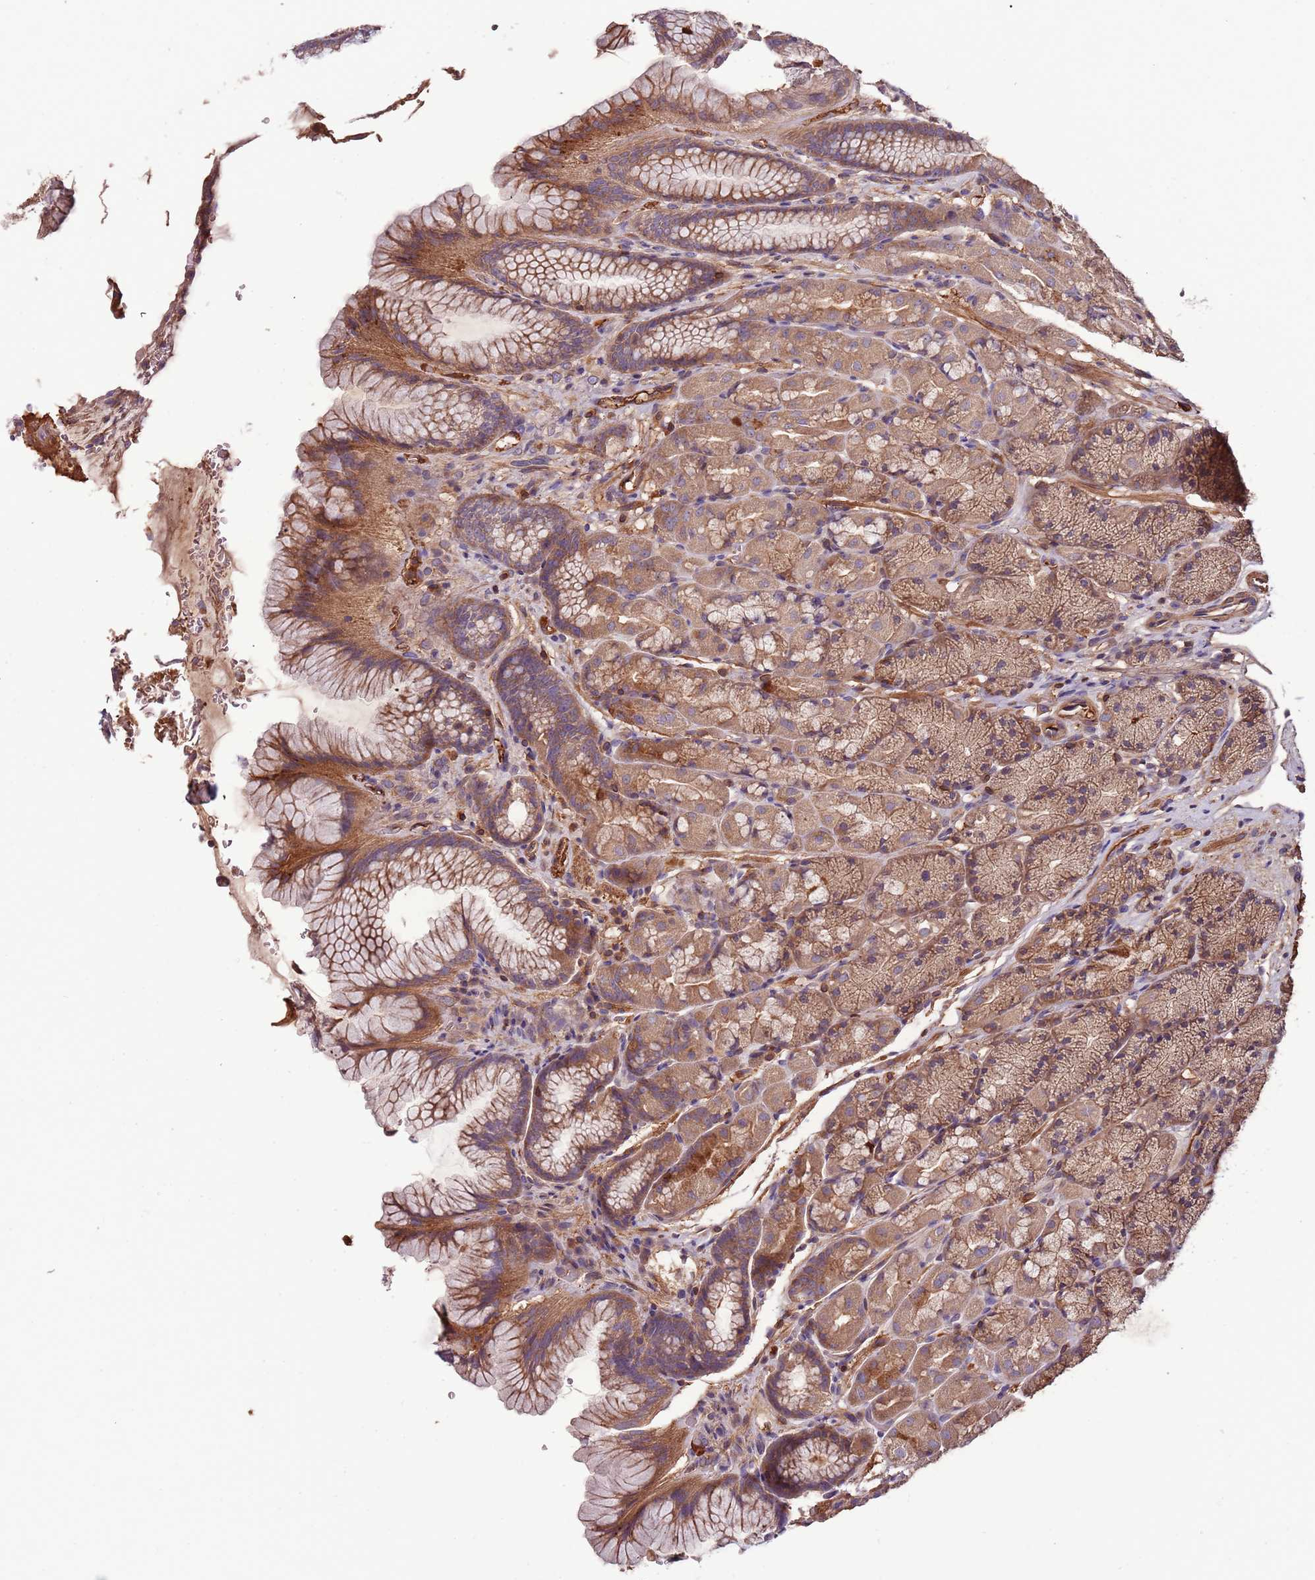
{"staining": {"intensity": "moderate", "quantity": ">75%", "location": "cytoplasmic/membranous"}, "tissue": "stomach", "cell_type": "Glandular cells", "image_type": "normal", "snomed": [{"axis": "morphology", "description": "Normal tissue, NOS"}, {"axis": "topography", "description": "Stomach"}], "caption": "IHC (DAB) staining of benign human stomach exhibits moderate cytoplasmic/membranous protein positivity in about >75% of glandular cells.", "gene": "DENR", "patient": {"sex": "male", "age": 63}}